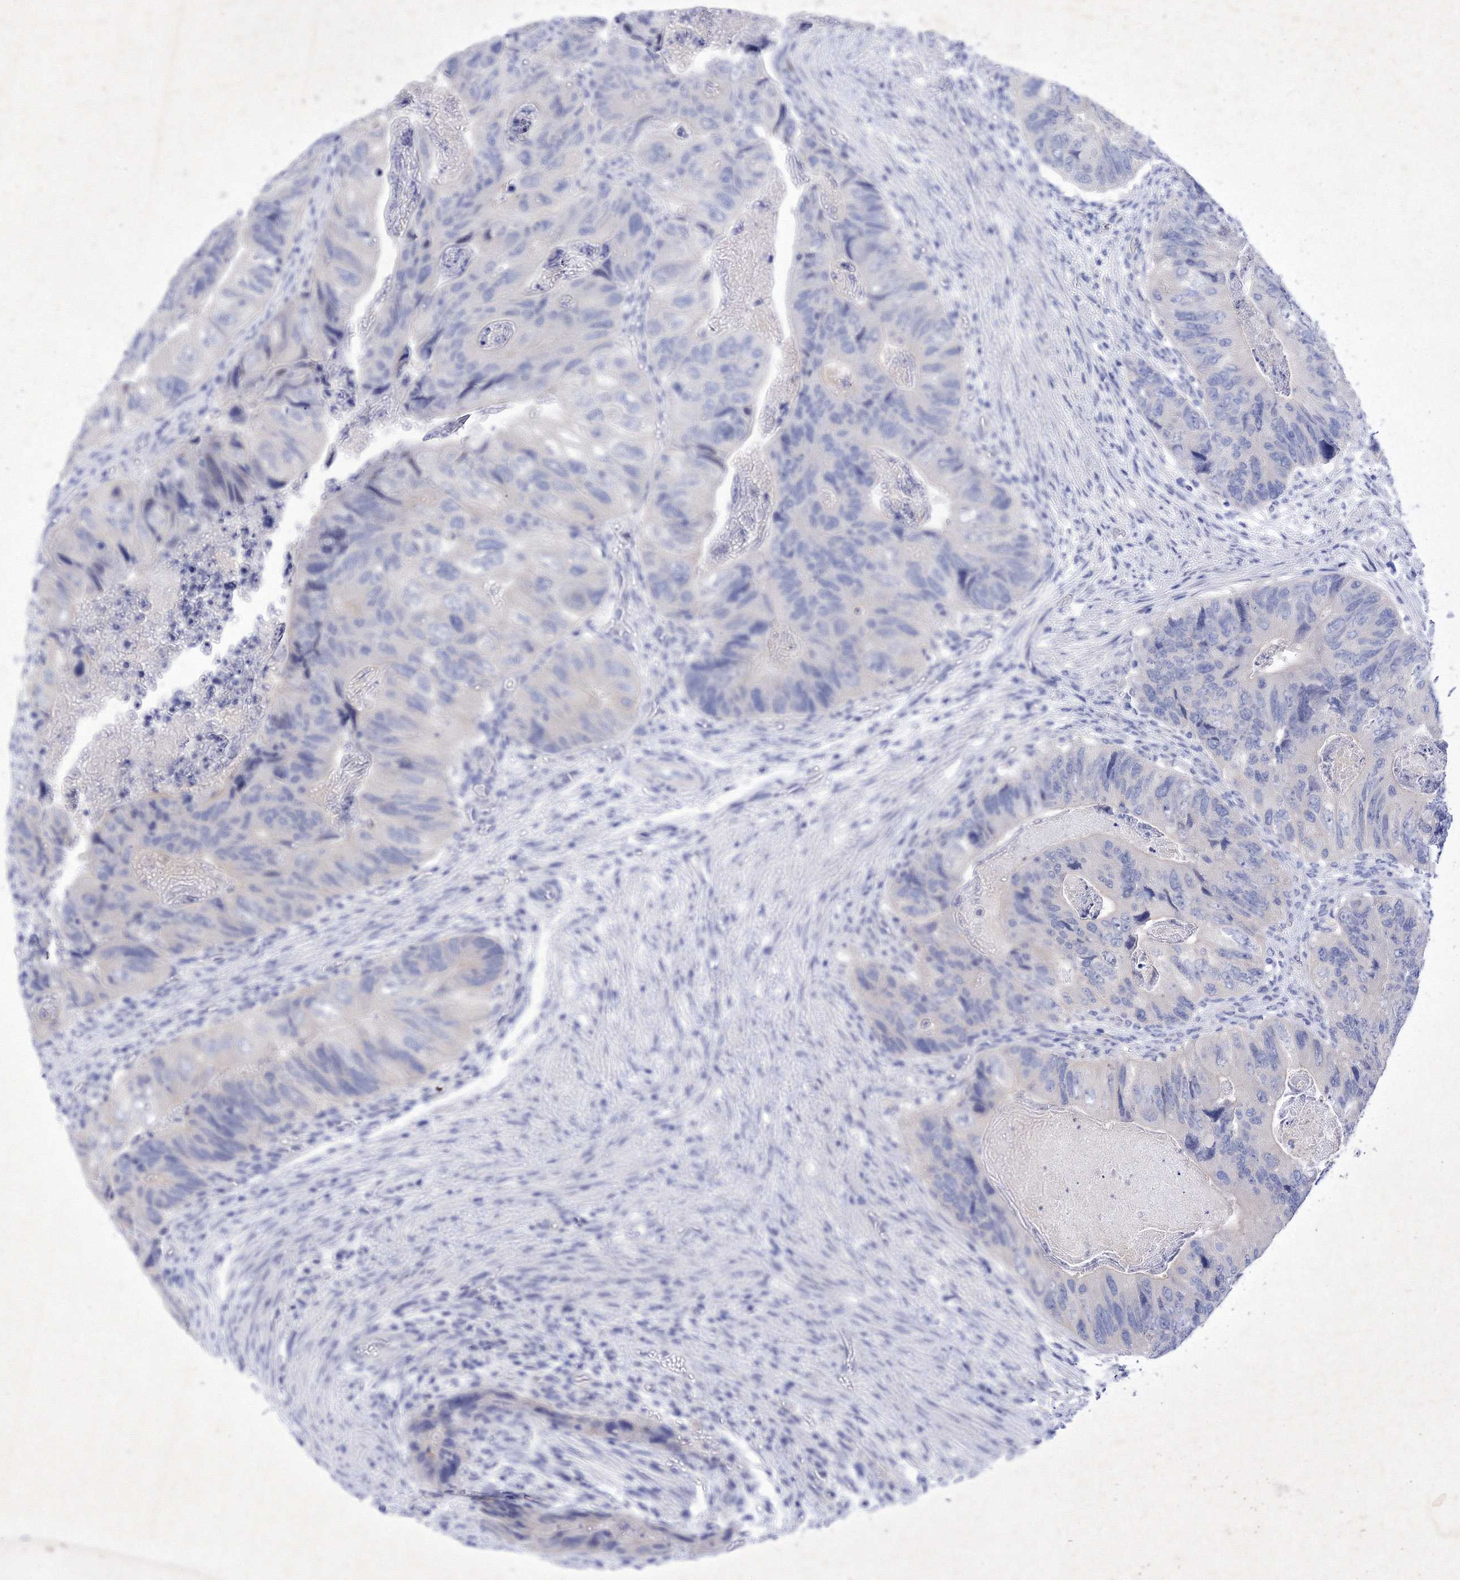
{"staining": {"intensity": "negative", "quantity": "none", "location": "none"}, "tissue": "colorectal cancer", "cell_type": "Tumor cells", "image_type": "cancer", "snomed": [{"axis": "morphology", "description": "Adenocarcinoma, NOS"}, {"axis": "topography", "description": "Rectum"}], "caption": "Adenocarcinoma (colorectal) was stained to show a protein in brown. There is no significant expression in tumor cells.", "gene": "GPN1", "patient": {"sex": "male", "age": 63}}